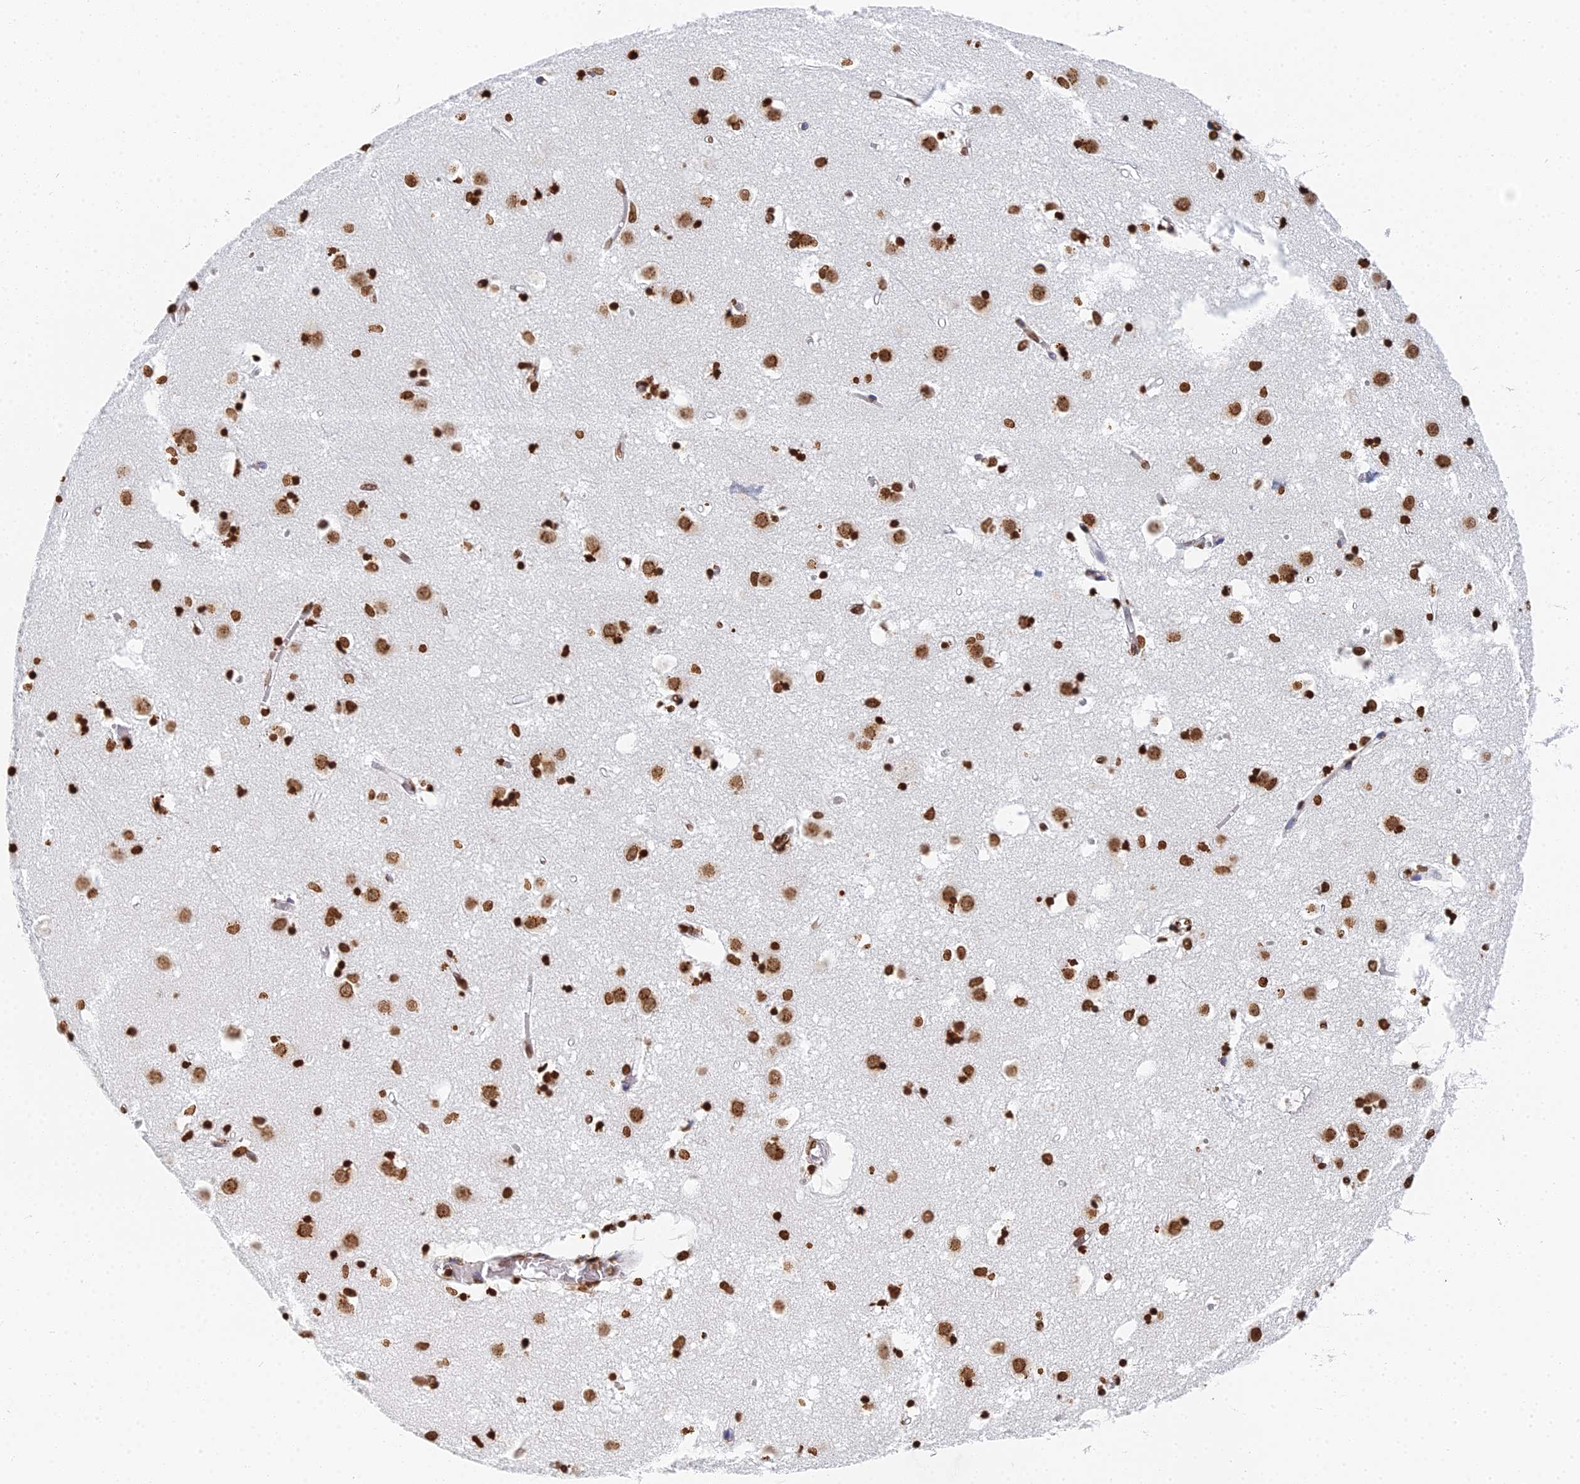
{"staining": {"intensity": "strong", "quantity": ">75%", "location": "nuclear"}, "tissue": "caudate", "cell_type": "Glial cells", "image_type": "normal", "snomed": [{"axis": "morphology", "description": "Normal tissue, NOS"}, {"axis": "topography", "description": "Lateral ventricle wall"}], "caption": "A histopathology image of human caudate stained for a protein exhibits strong nuclear brown staining in glial cells.", "gene": "GBP3", "patient": {"sex": "male", "age": 70}}